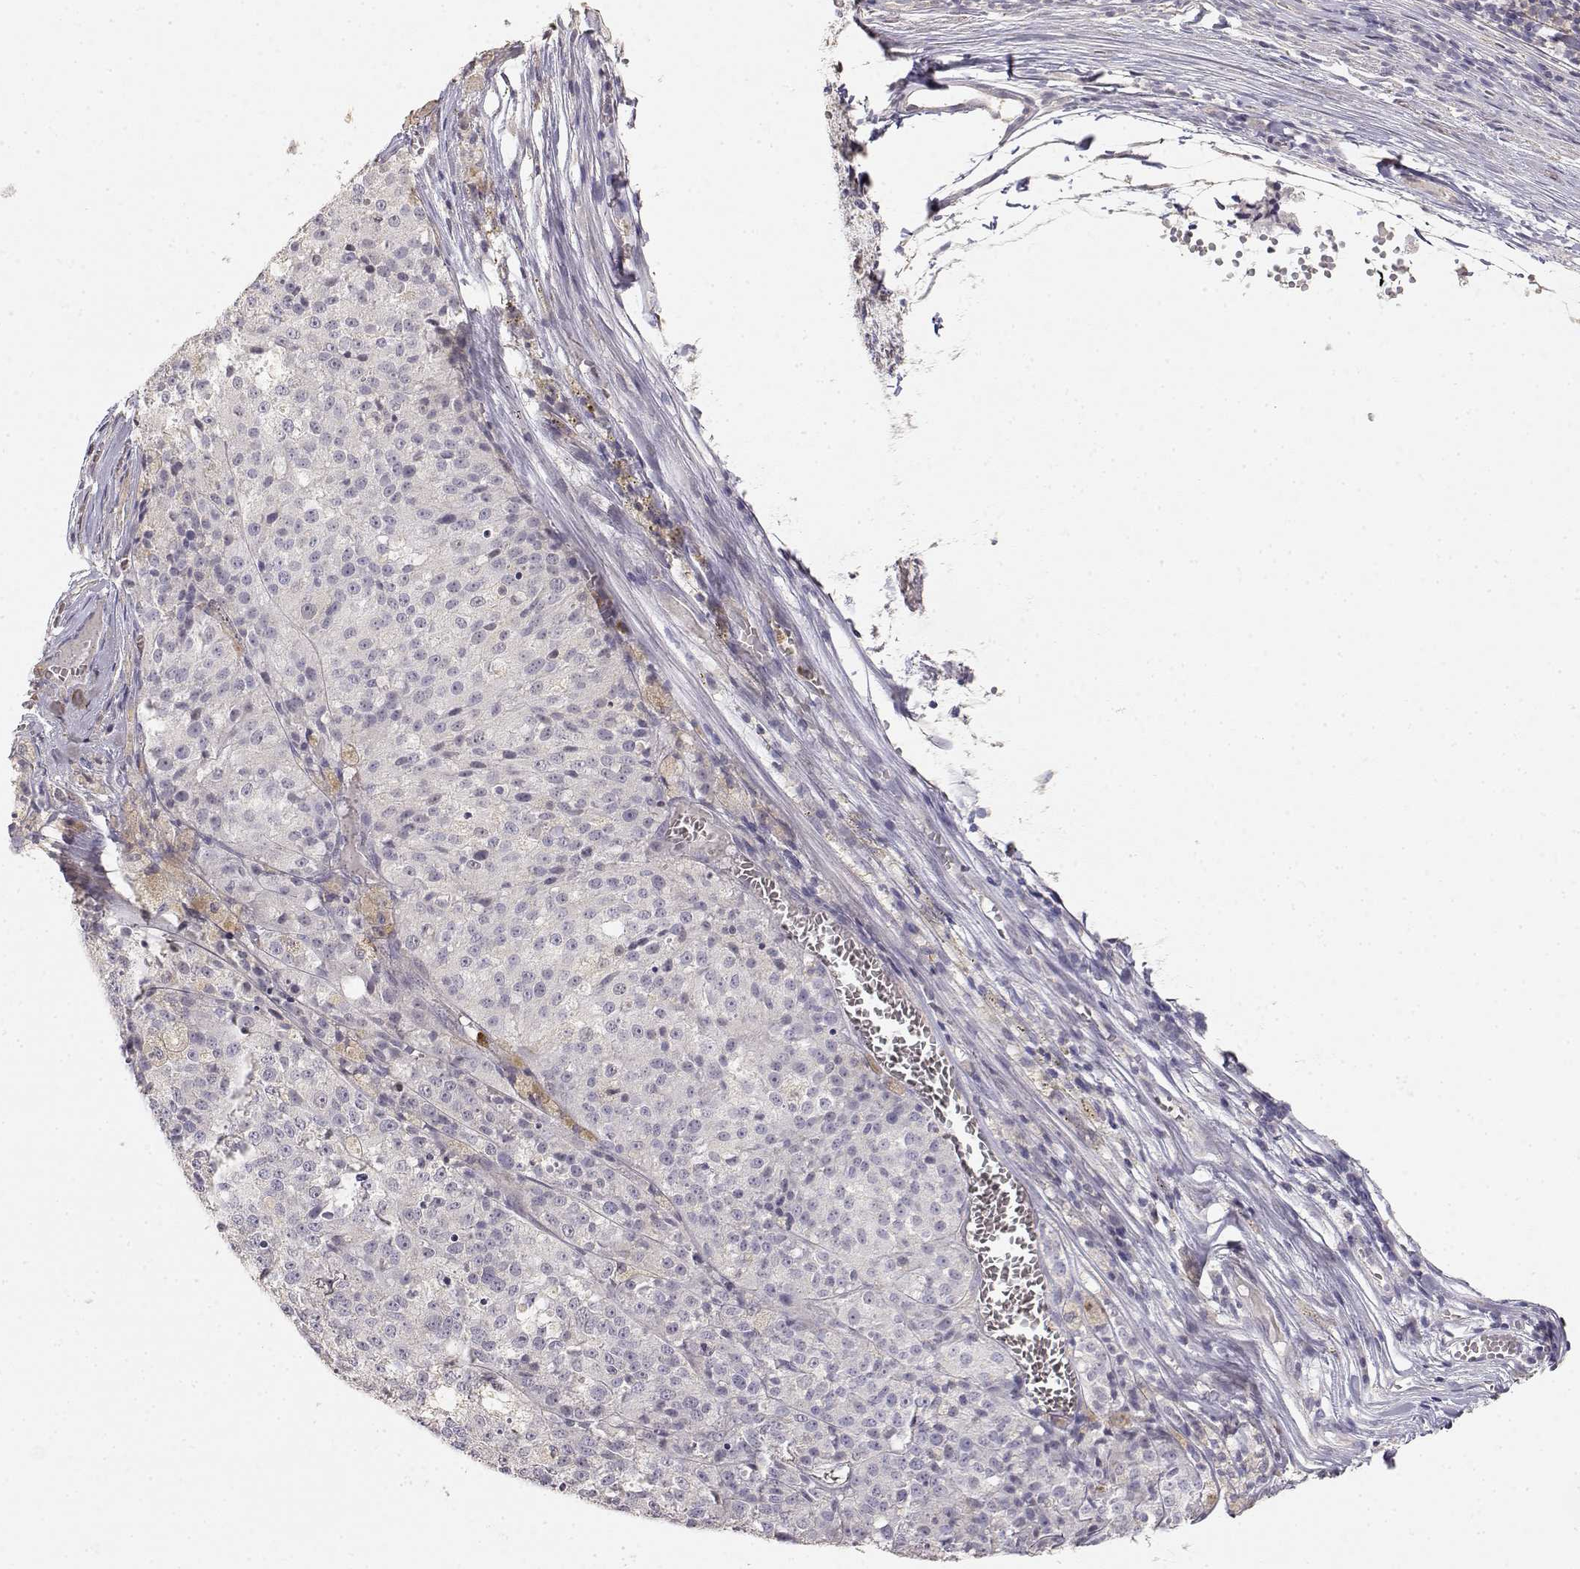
{"staining": {"intensity": "negative", "quantity": "none", "location": "none"}, "tissue": "melanoma", "cell_type": "Tumor cells", "image_type": "cancer", "snomed": [{"axis": "morphology", "description": "Malignant melanoma, Metastatic site"}, {"axis": "topography", "description": "Lymph node"}], "caption": "Photomicrograph shows no protein staining in tumor cells of melanoma tissue.", "gene": "TNFRSF10C", "patient": {"sex": "female", "age": 64}}